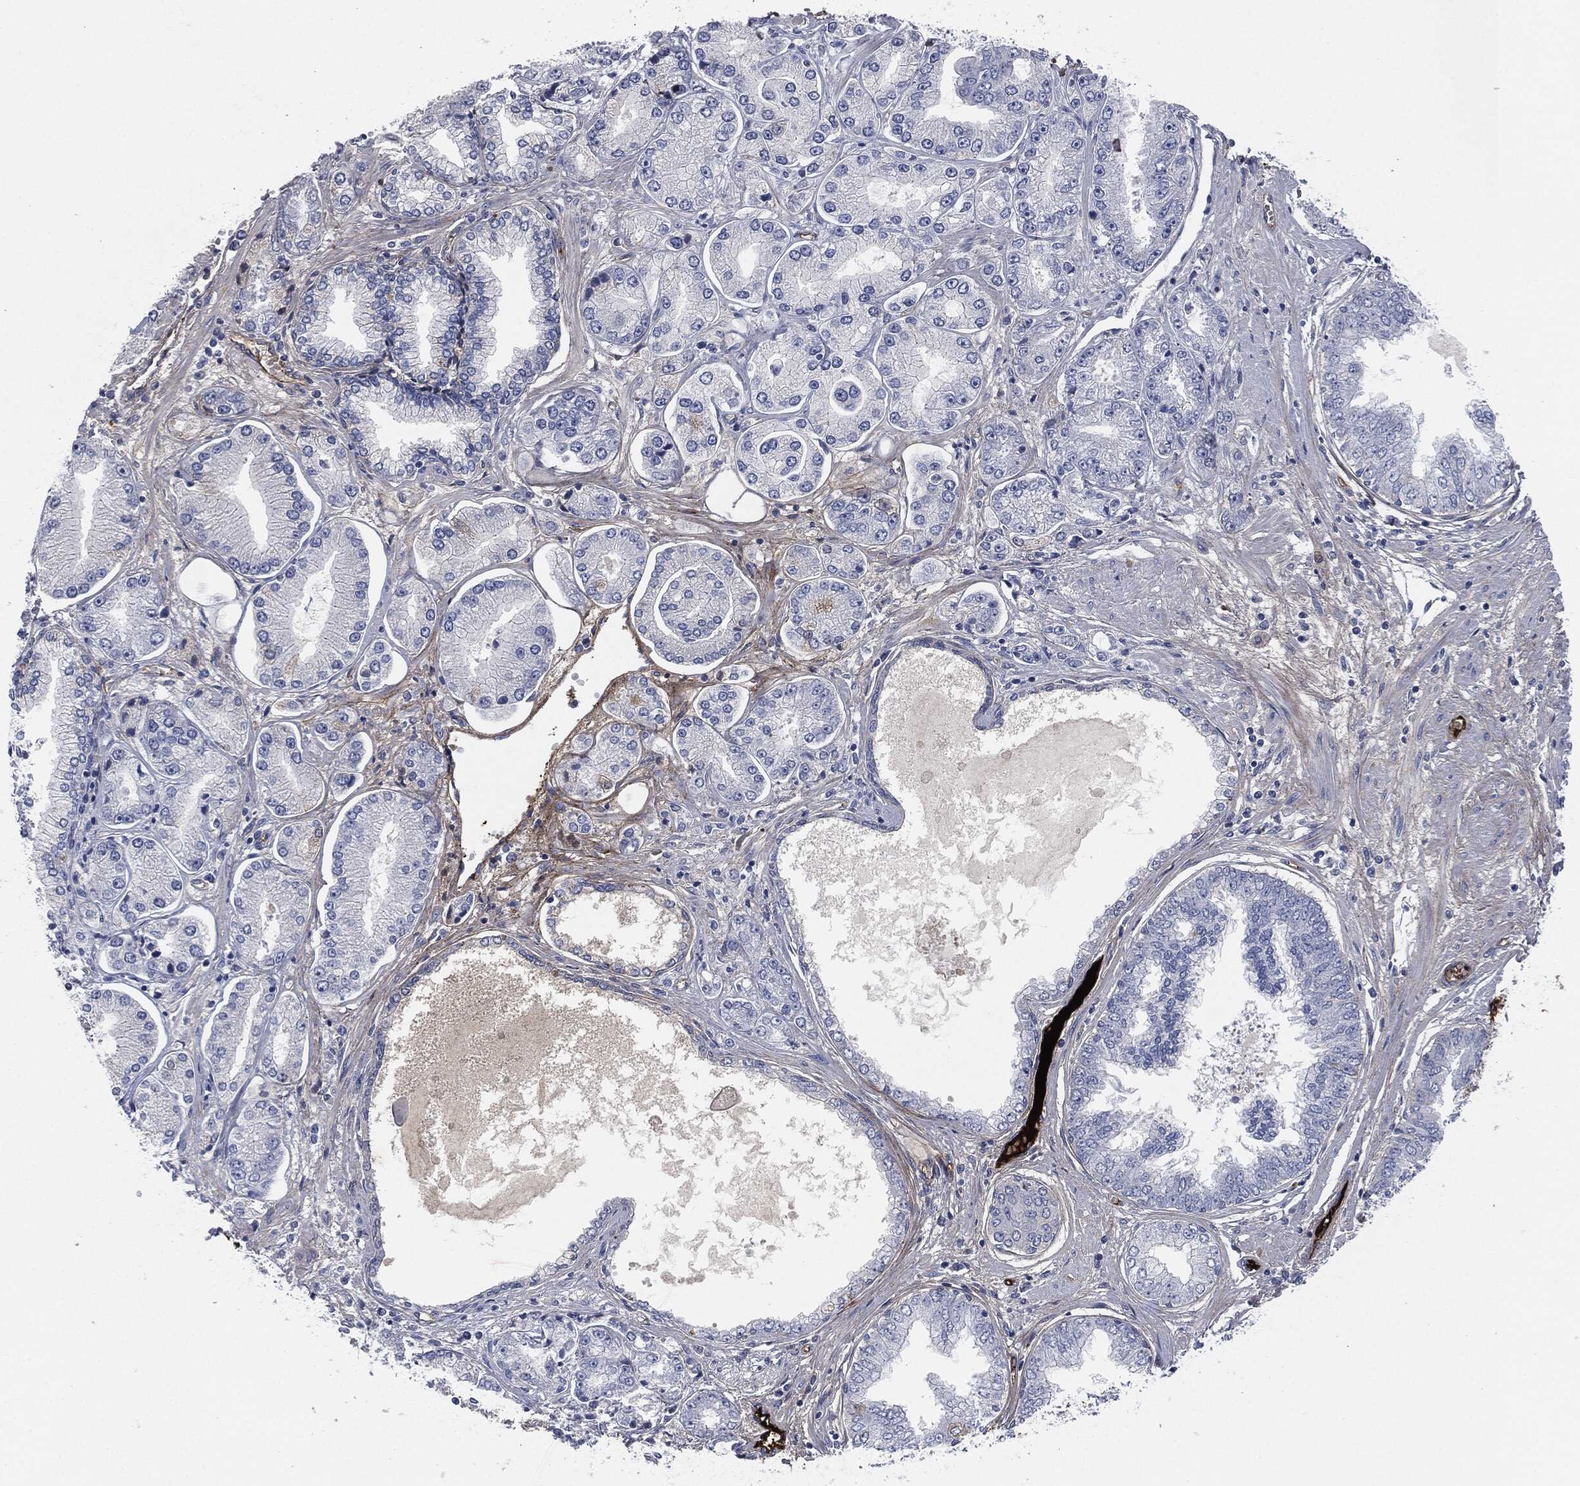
{"staining": {"intensity": "negative", "quantity": "none", "location": "none"}, "tissue": "prostate cancer", "cell_type": "Tumor cells", "image_type": "cancer", "snomed": [{"axis": "morphology", "description": "Adenocarcinoma, Low grade"}, {"axis": "topography", "description": "Prostate"}], "caption": "Immunohistochemistry of human prostate cancer demonstrates no staining in tumor cells.", "gene": "APOB", "patient": {"sex": "male", "age": 72}}